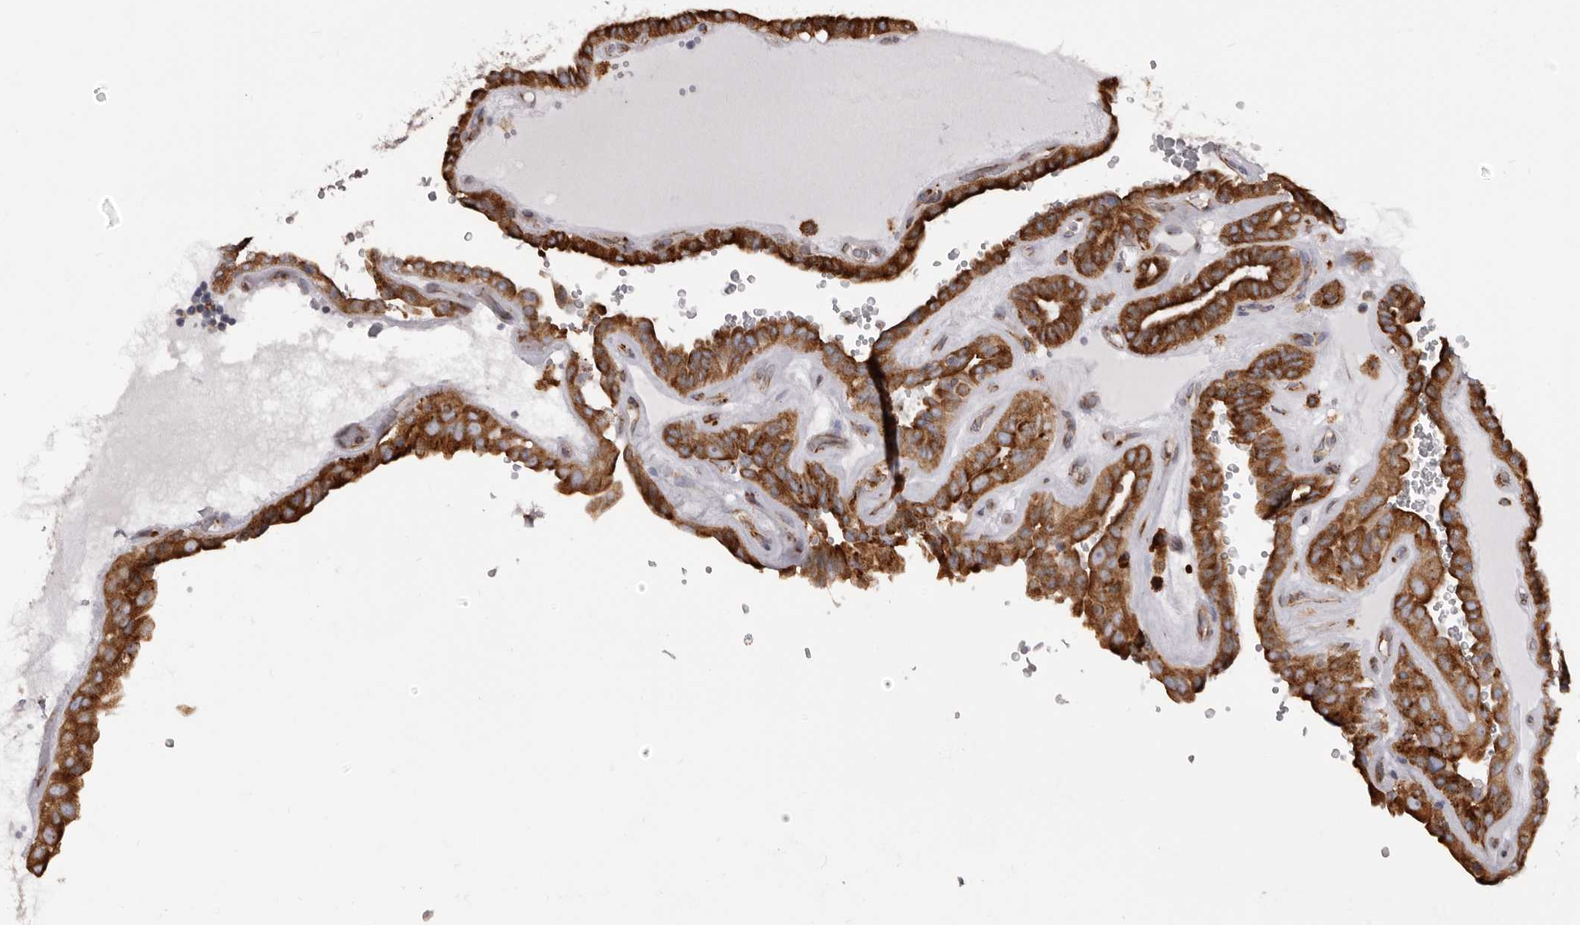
{"staining": {"intensity": "strong", "quantity": ">75%", "location": "cytoplasmic/membranous"}, "tissue": "thyroid cancer", "cell_type": "Tumor cells", "image_type": "cancer", "snomed": [{"axis": "morphology", "description": "Papillary adenocarcinoma, NOS"}, {"axis": "topography", "description": "Thyroid gland"}], "caption": "Thyroid papillary adenocarcinoma was stained to show a protein in brown. There is high levels of strong cytoplasmic/membranous positivity in approximately >75% of tumor cells. Nuclei are stained in blue.", "gene": "QRSL1", "patient": {"sex": "male", "age": 77}}